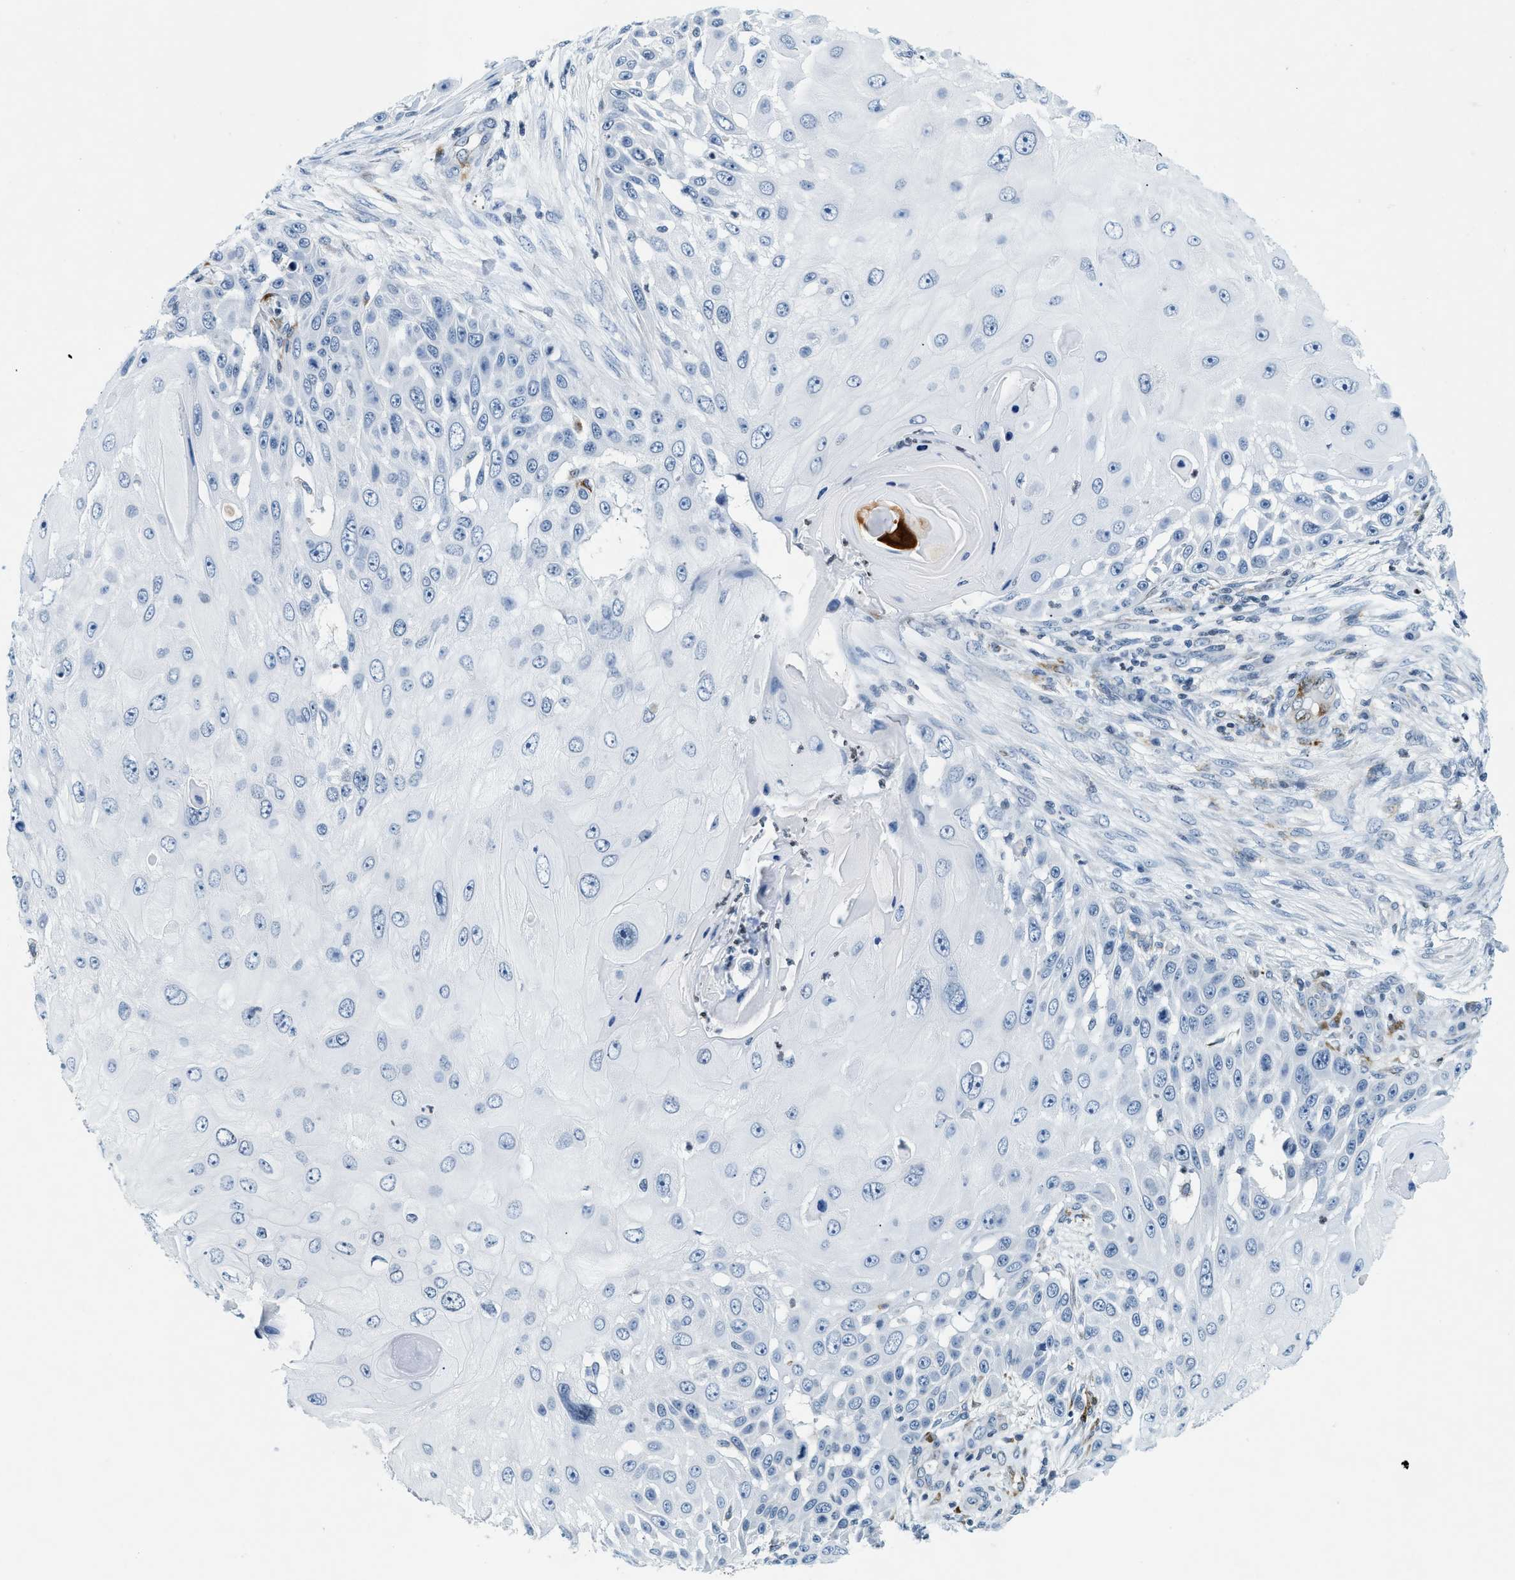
{"staining": {"intensity": "negative", "quantity": "none", "location": "none"}, "tissue": "skin cancer", "cell_type": "Tumor cells", "image_type": "cancer", "snomed": [{"axis": "morphology", "description": "Squamous cell carcinoma, NOS"}, {"axis": "topography", "description": "Skin"}], "caption": "Photomicrograph shows no significant protein staining in tumor cells of skin cancer. (DAB immunohistochemistry visualized using brightfield microscopy, high magnification).", "gene": "UVRAG", "patient": {"sex": "female", "age": 44}}